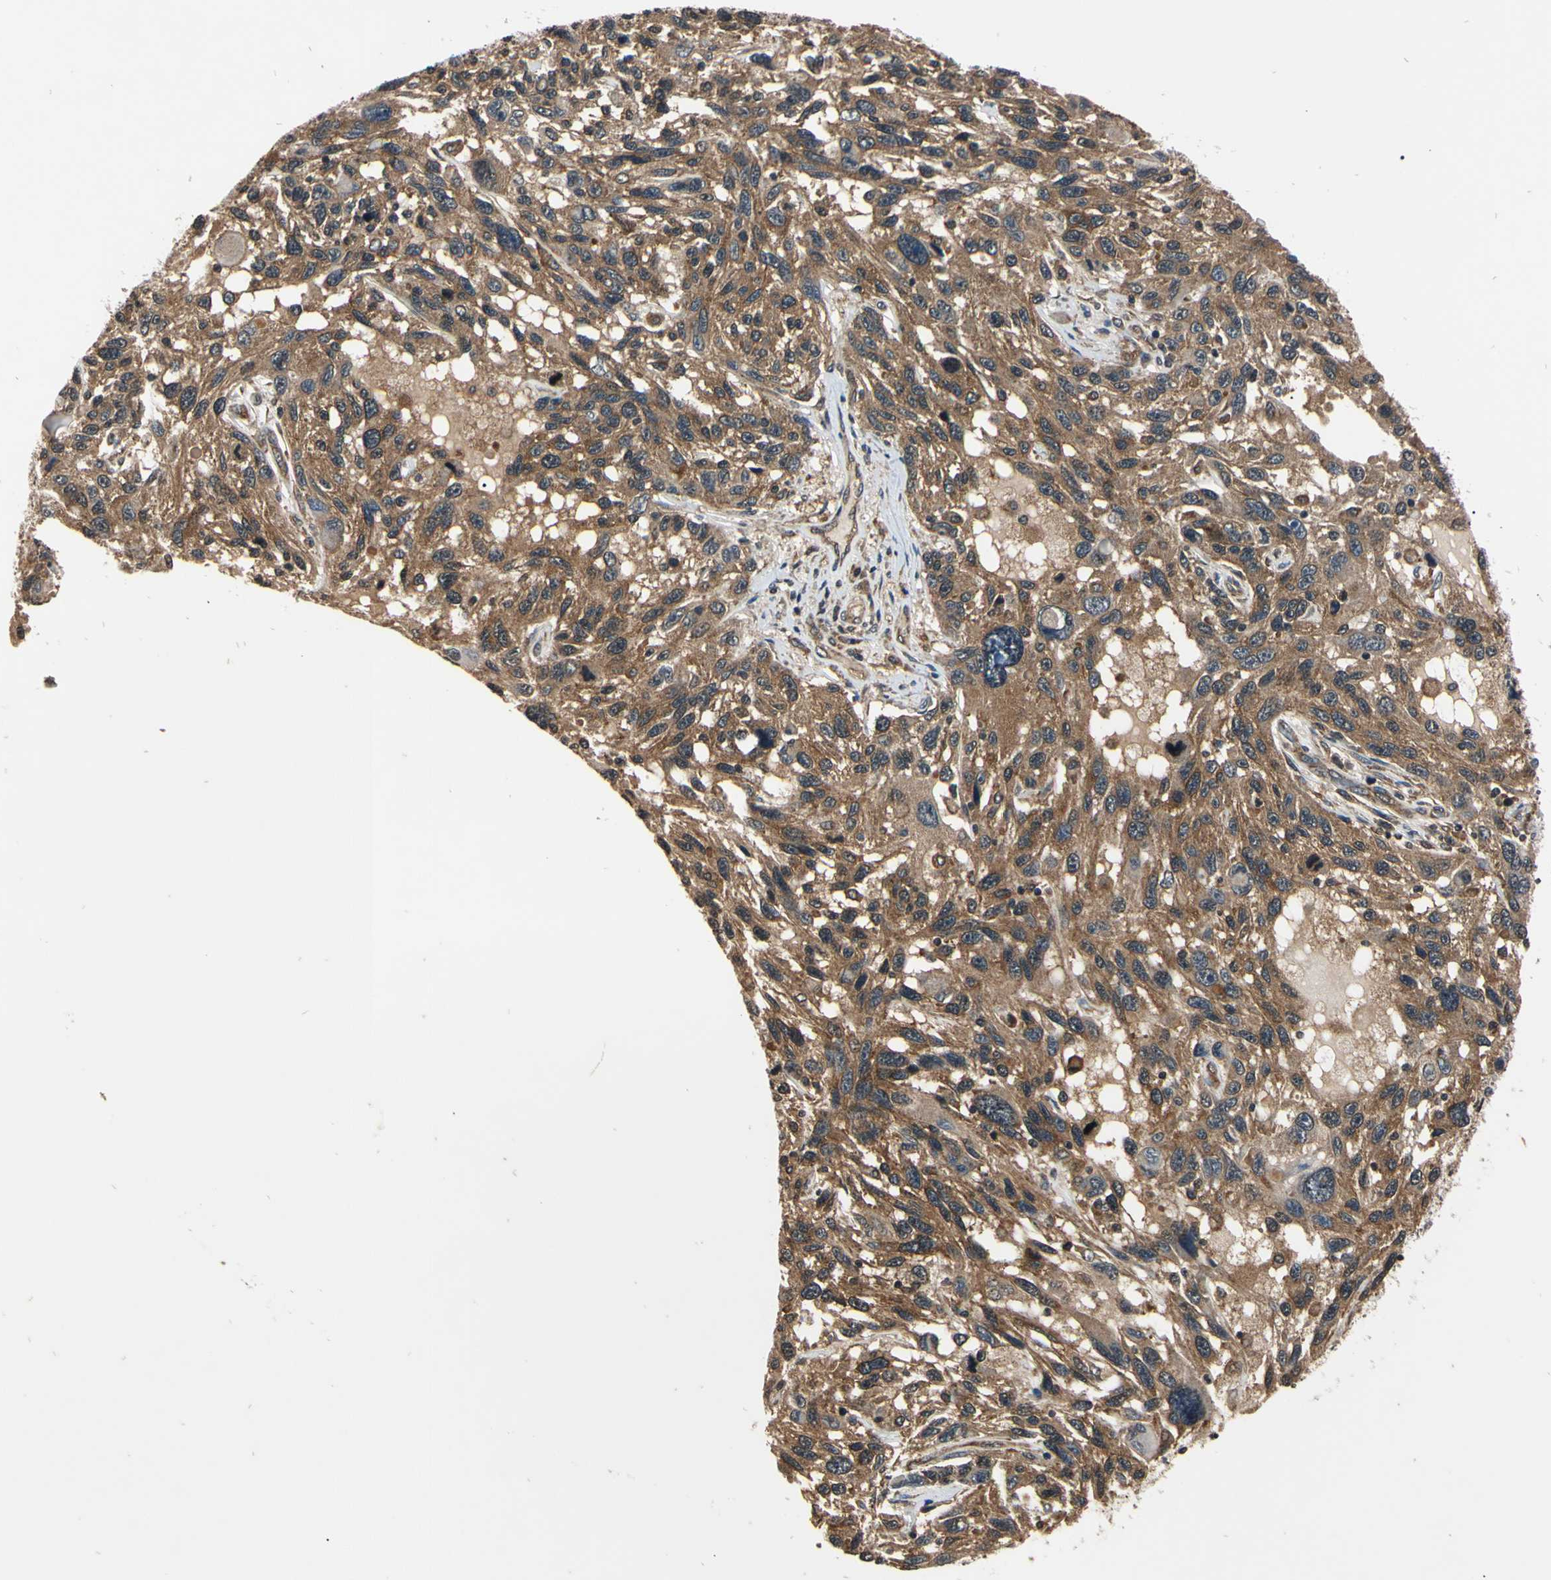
{"staining": {"intensity": "moderate", "quantity": ">75%", "location": "cytoplasmic/membranous"}, "tissue": "melanoma", "cell_type": "Tumor cells", "image_type": "cancer", "snomed": [{"axis": "morphology", "description": "Malignant melanoma, NOS"}, {"axis": "topography", "description": "Skin"}], "caption": "Protein staining of melanoma tissue displays moderate cytoplasmic/membranous positivity in about >75% of tumor cells.", "gene": "EPN1", "patient": {"sex": "male", "age": 53}}